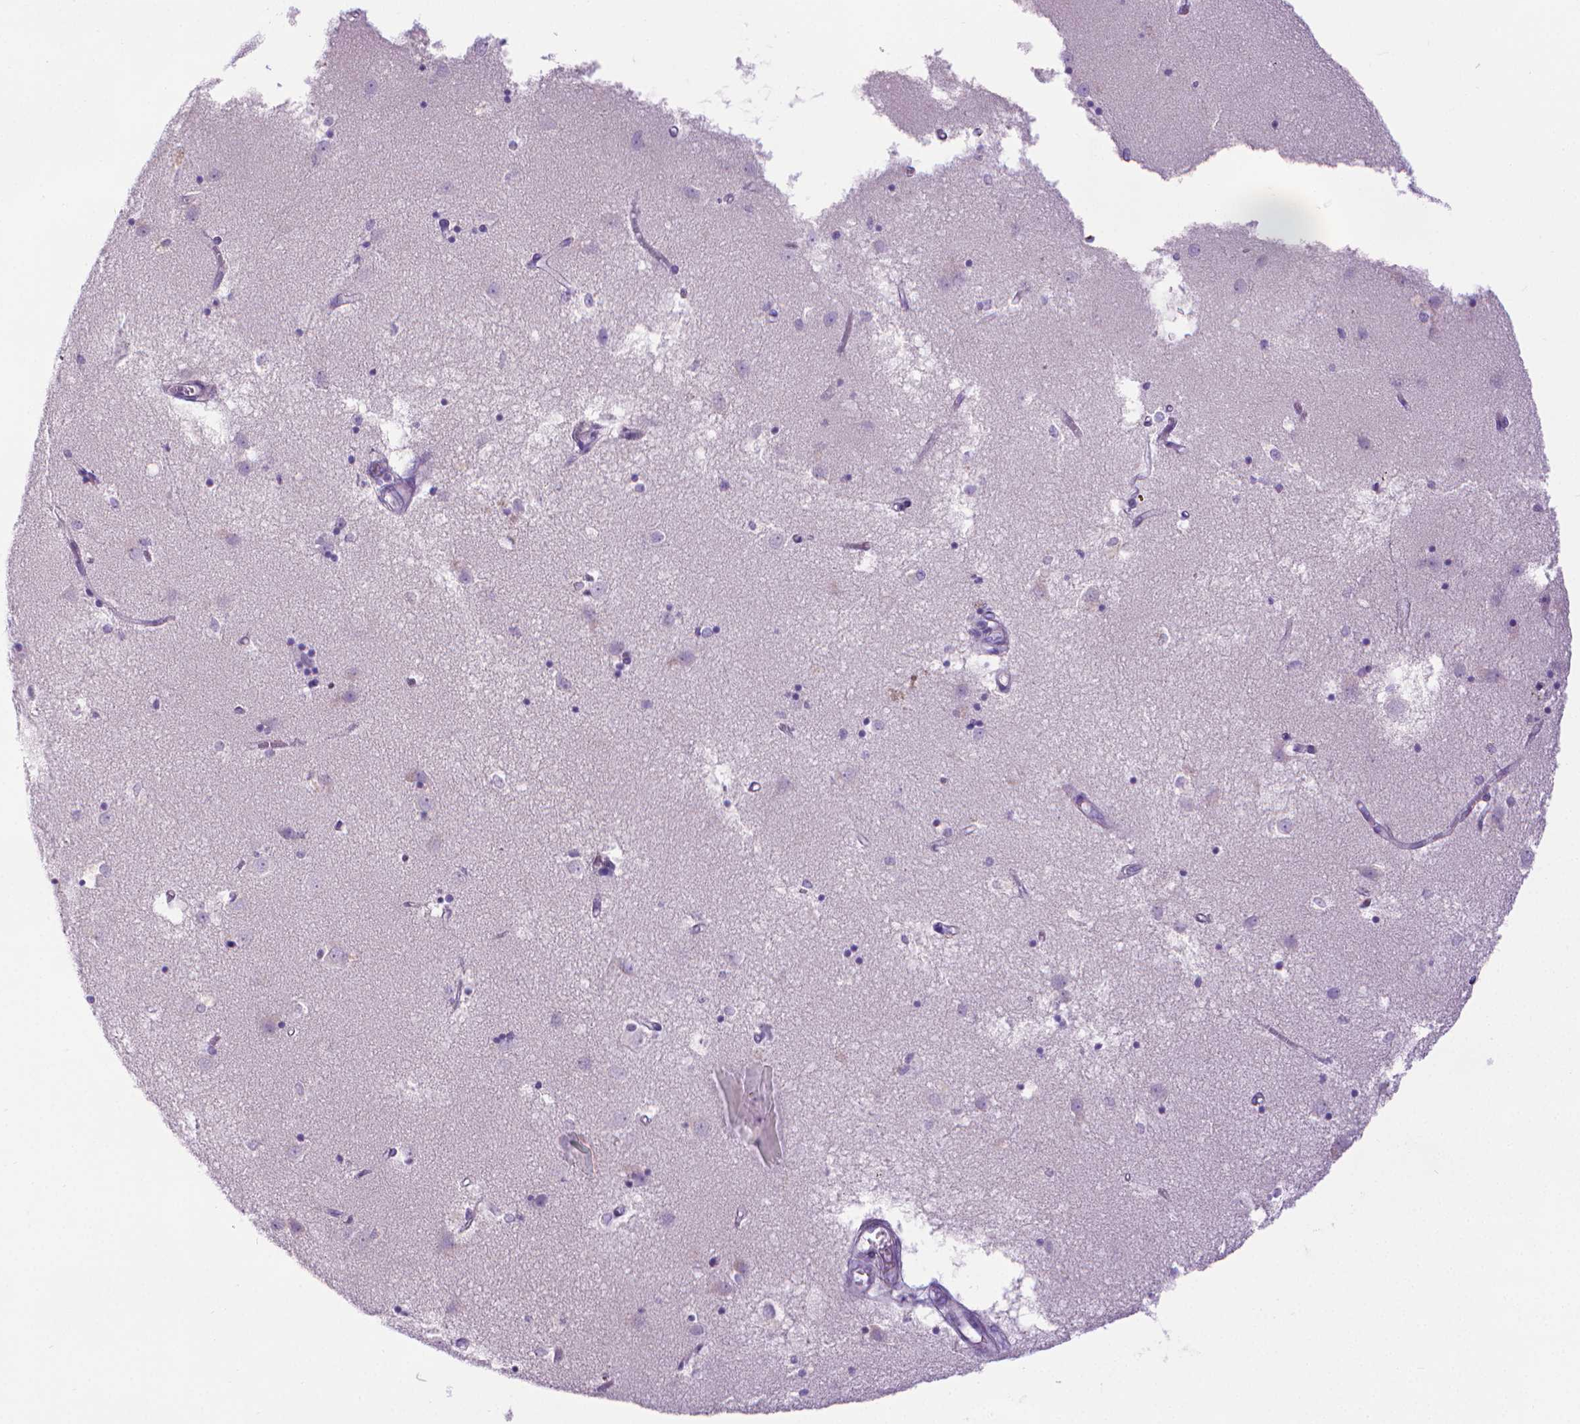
{"staining": {"intensity": "strong", "quantity": "25%-75%", "location": "cytoplasmic/membranous"}, "tissue": "caudate", "cell_type": "Glial cells", "image_type": "normal", "snomed": [{"axis": "morphology", "description": "Normal tissue, NOS"}, {"axis": "topography", "description": "Lateral ventricle wall"}], "caption": "DAB (3,3'-diaminobenzidine) immunohistochemical staining of benign caudate shows strong cytoplasmic/membranous protein positivity in approximately 25%-75% of glial cells.", "gene": "SPAG6", "patient": {"sex": "male", "age": 54}}